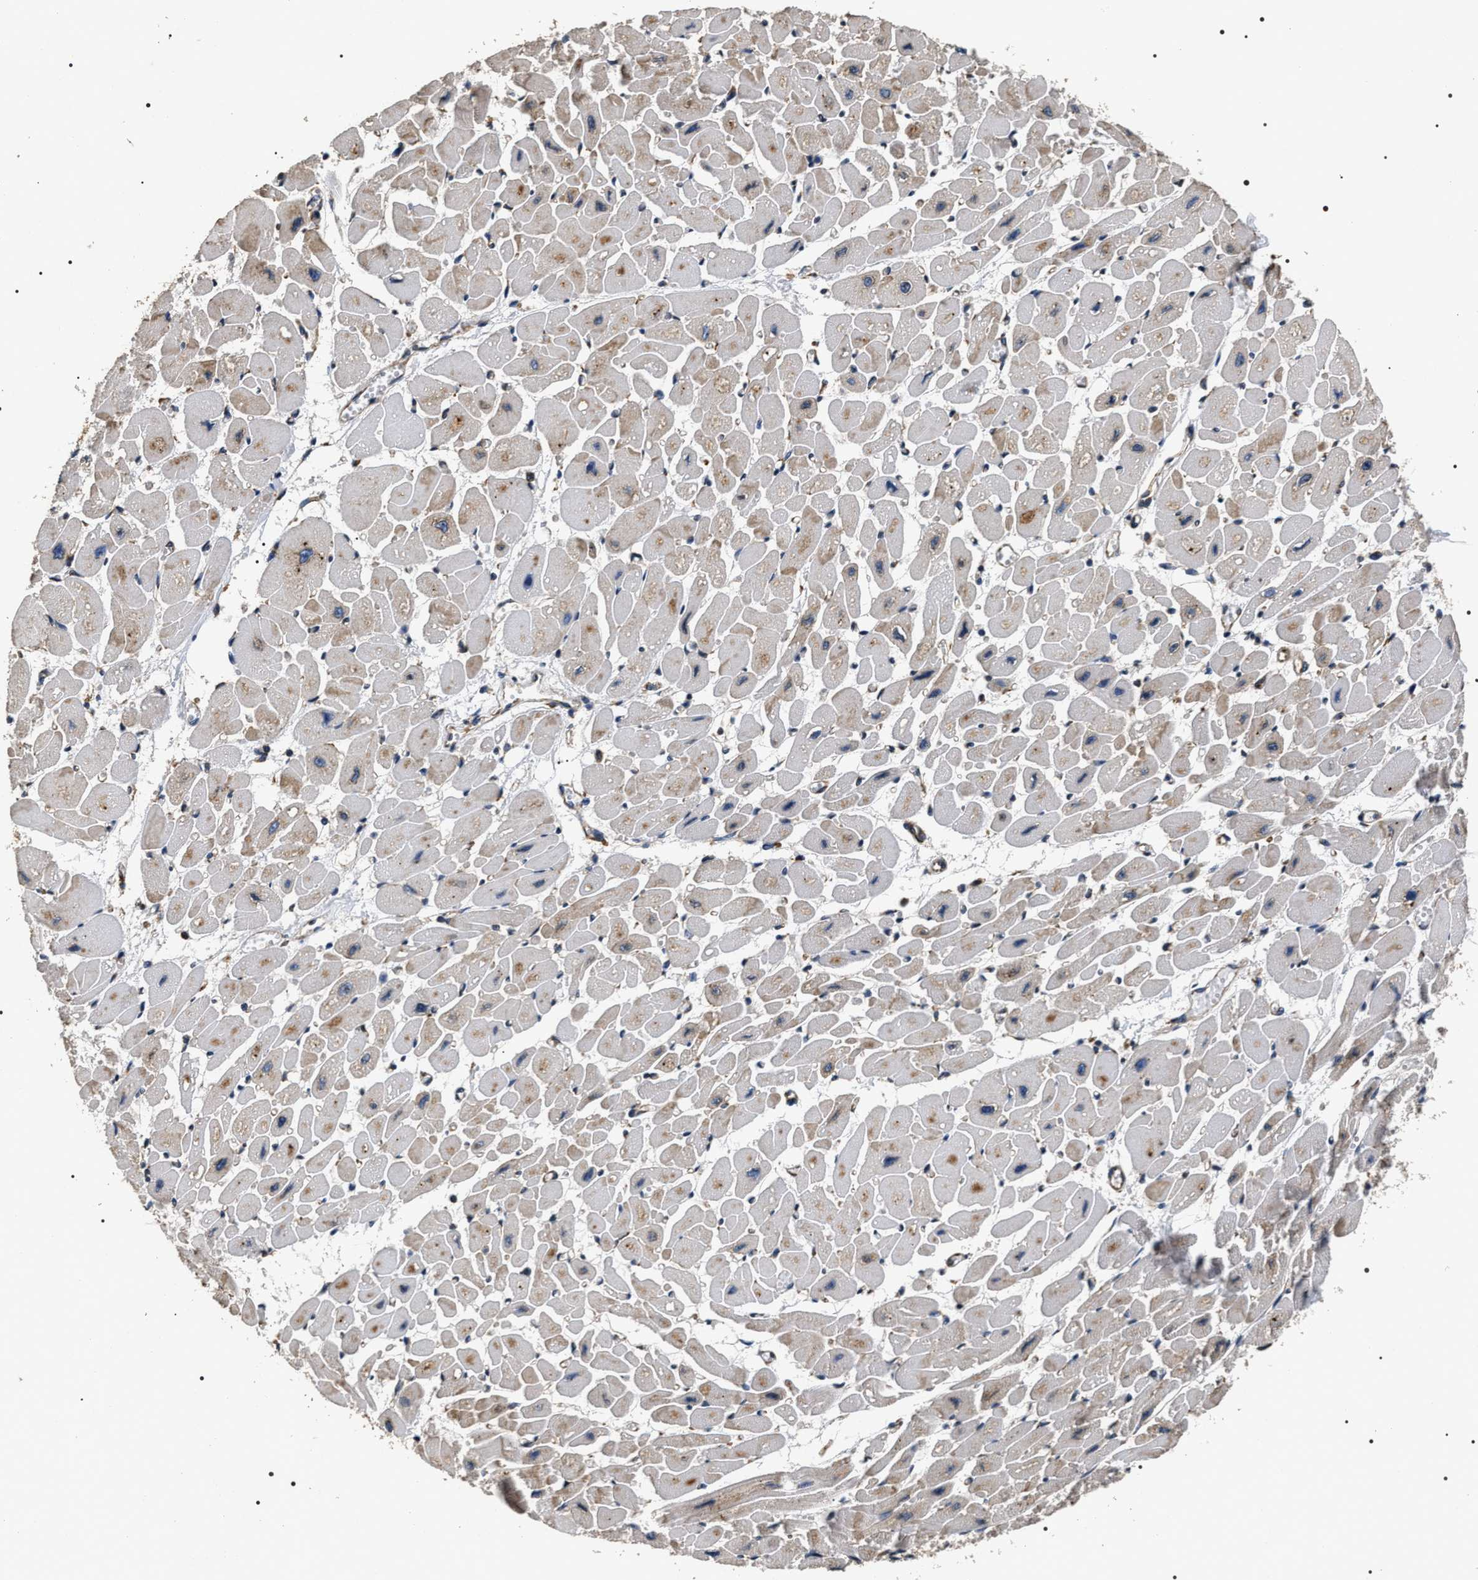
{"staining": {"intensity": "moderate", "quantity": "<25%", "location": "cytoplasmic/membranous"}, "tissue": "heart muscle", "cell_type": "Cardiomyocytes", "image_type": "normal", "snomed": [{"axis": "morphology", "description": "Normal tissue, NOS"}, {"axis": "topography", "description": "Heart"}], "caption": "Heart muscle stained with a brown dye reveals moderate cytoplasmic/membranous positive staining in approximately <25% of cardiomyocytes.", "gene": "KTN1", "patient": {"sex": "female", "age": 54}}